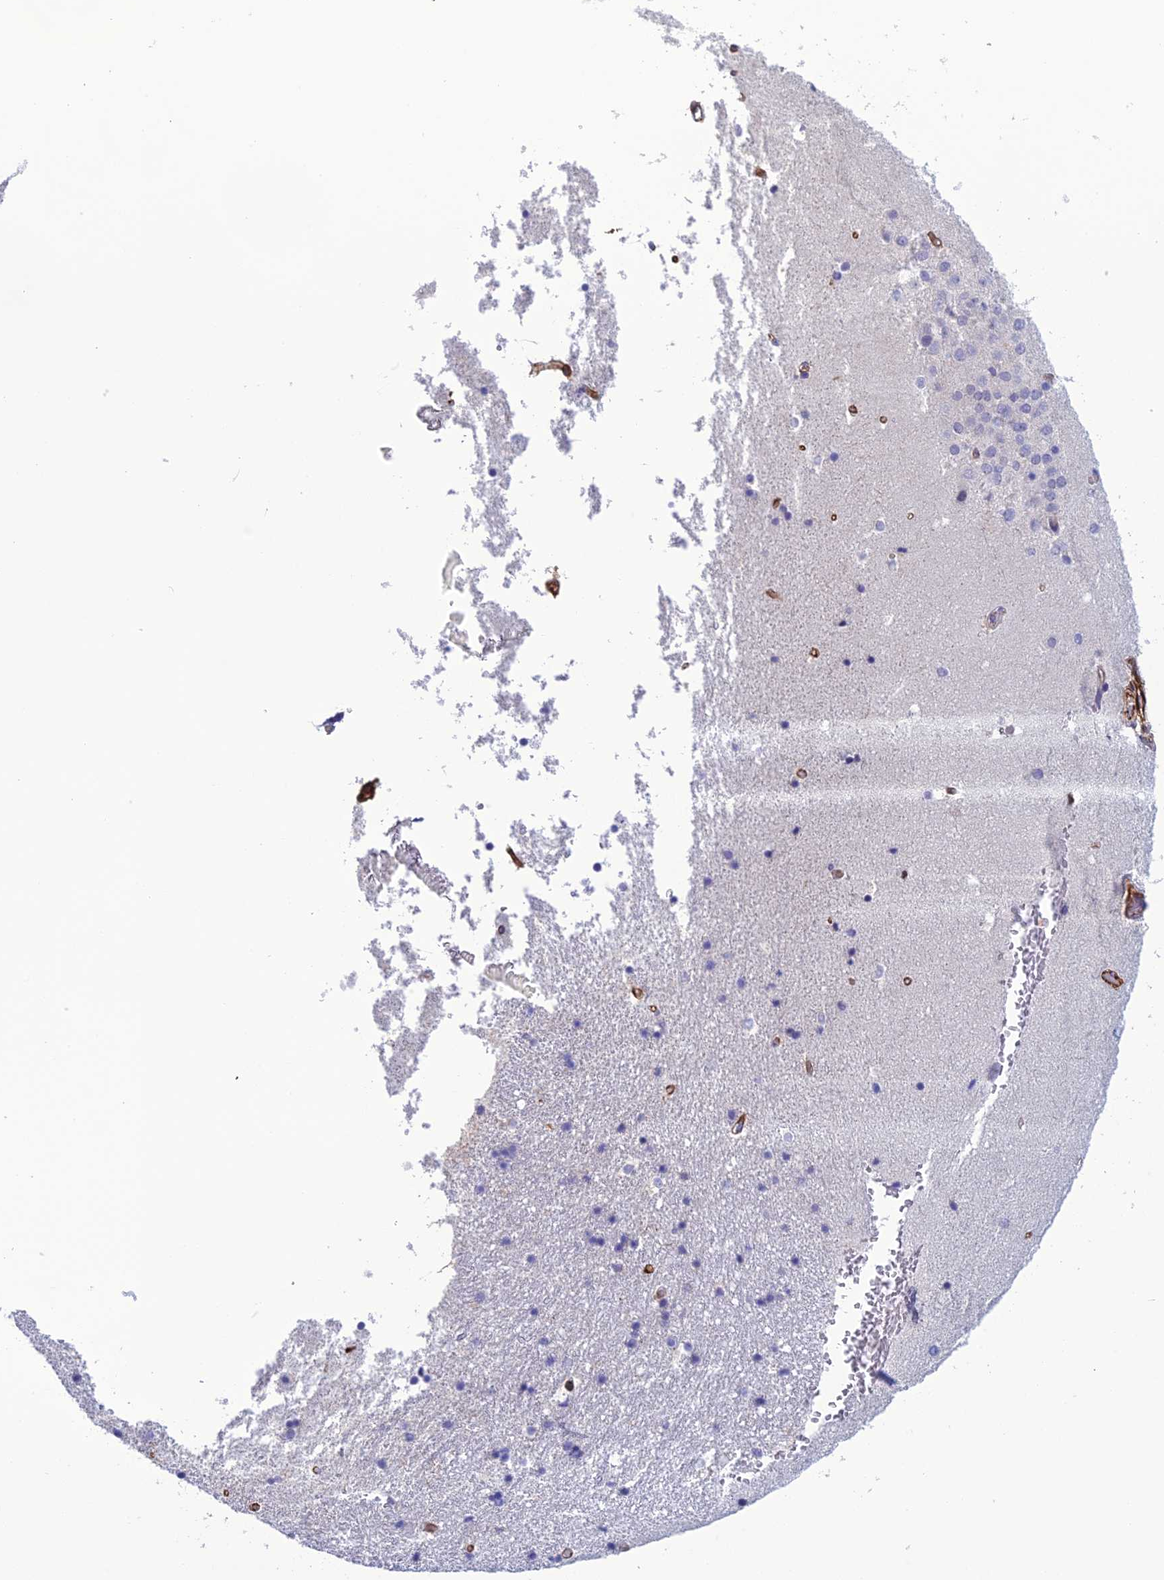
{"staining": {"intensity": "negative", "quantity": "none", "location": "none"}, "tissue": "hippocampus", "cell_type": "Glial cells", "image_type": "normal", "snomed": [{"axis": "morphology", "description": "Normal tissue, NOS"}, {"axis": "topography", "description": "Hippocampus"}], "caption": "Immunohistochemistry (IHC) of normal hippocampus displays no expression in glial cells.", "gene": "FBXL20", "patient": {"sex": "female", "age": 52}}